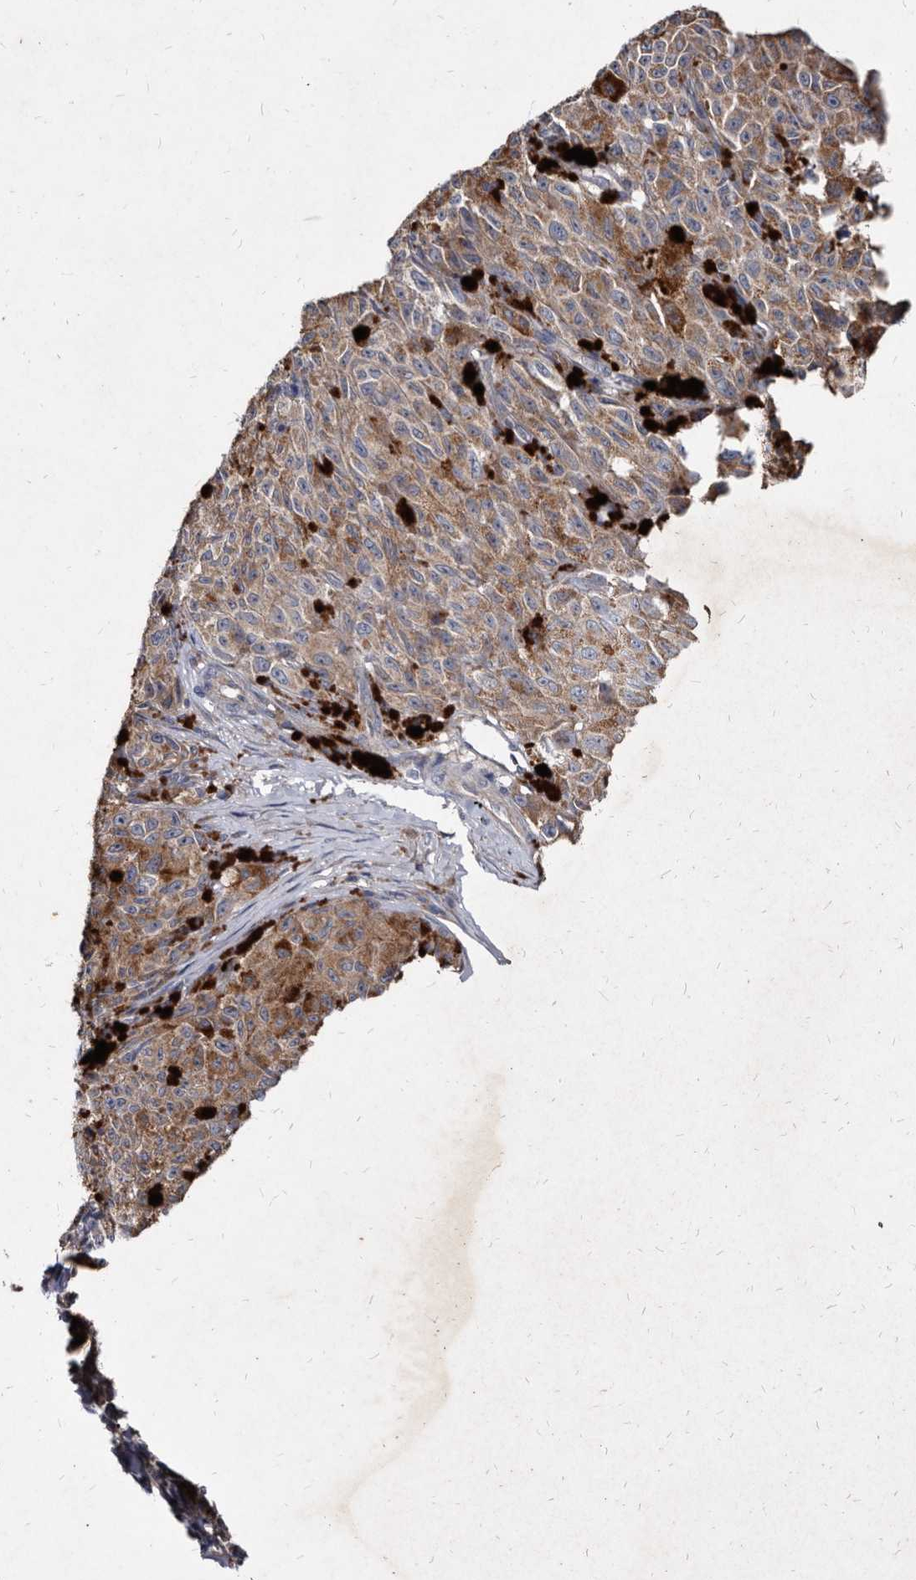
{"staining": {"intensity": "moderate", "quantity": "<25%", "location": "cytoplasmic/membranous"}, "tissue": "melanoma", "cell_type": "Tumor cells", "image_type": "cancer", "snomed": [{"axis": "morphology", "description": "Malignant melanoma, NOS"}, {"axis": "topography", "description": "Skin"}], "caption": "Melanoma tissue shows moderate cytoplasmic/membranous expression in about <25% of tumor cells, visualized by immunohistochemistry.", "gene": "YPEL3", "patient": {"sex": "female", "age": 82}}